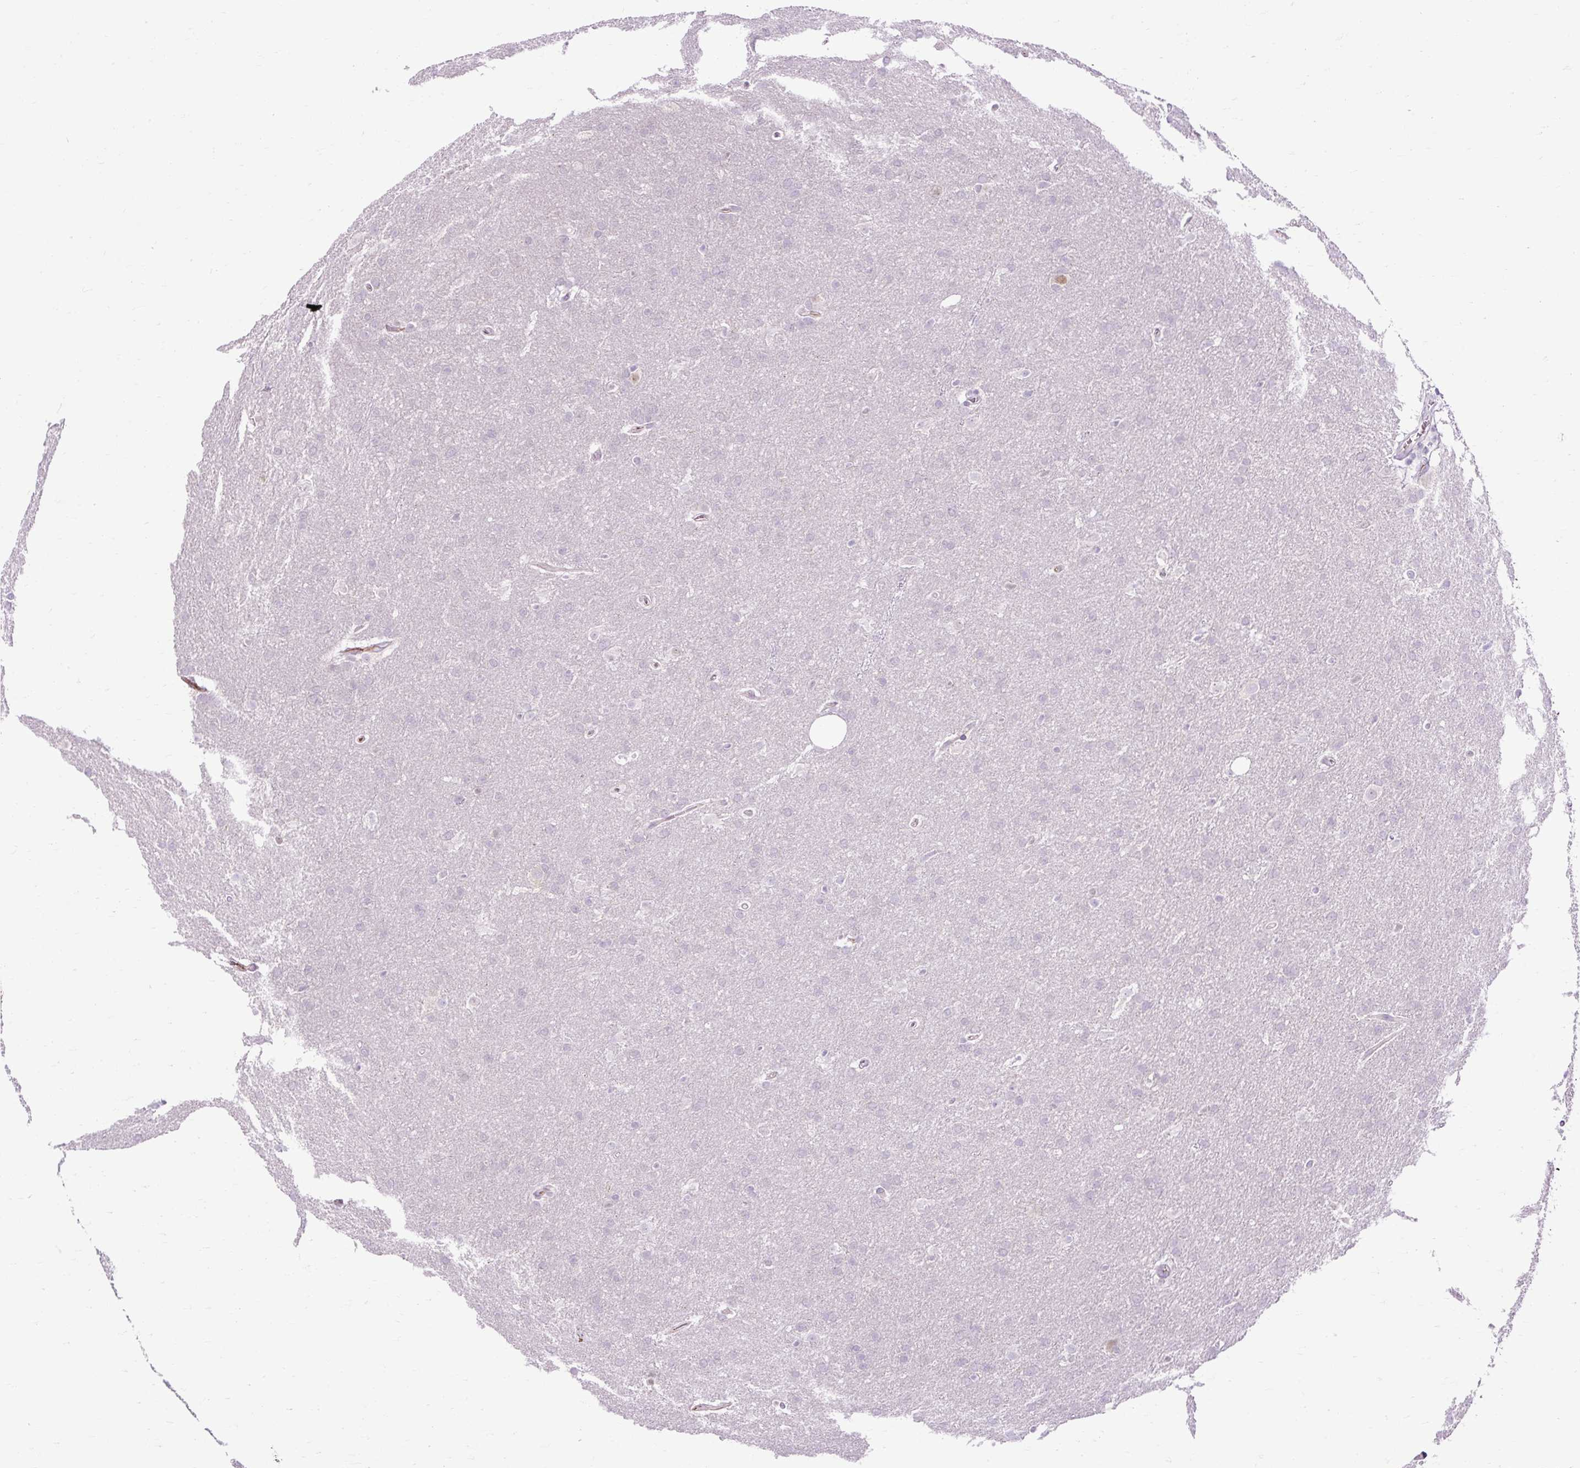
{"staining": {"intensity": "negative", "quantity": "none", "location": "none"}, "tissue": "glioma", "cell_type": "Tumor cells", "image_type": "cancer", "snomed": [{"axis": "morphology", "description": "Glioma, malignant, Low grade"}, {"axis": "topography", "description": "Brain"}], "caption": "Protein analysis of malignant low-grade glioma demonstrates no significant positivity in tumor cells.", "gene": "ARRDC2", "patient": {"sex": "female", "age": 32}}